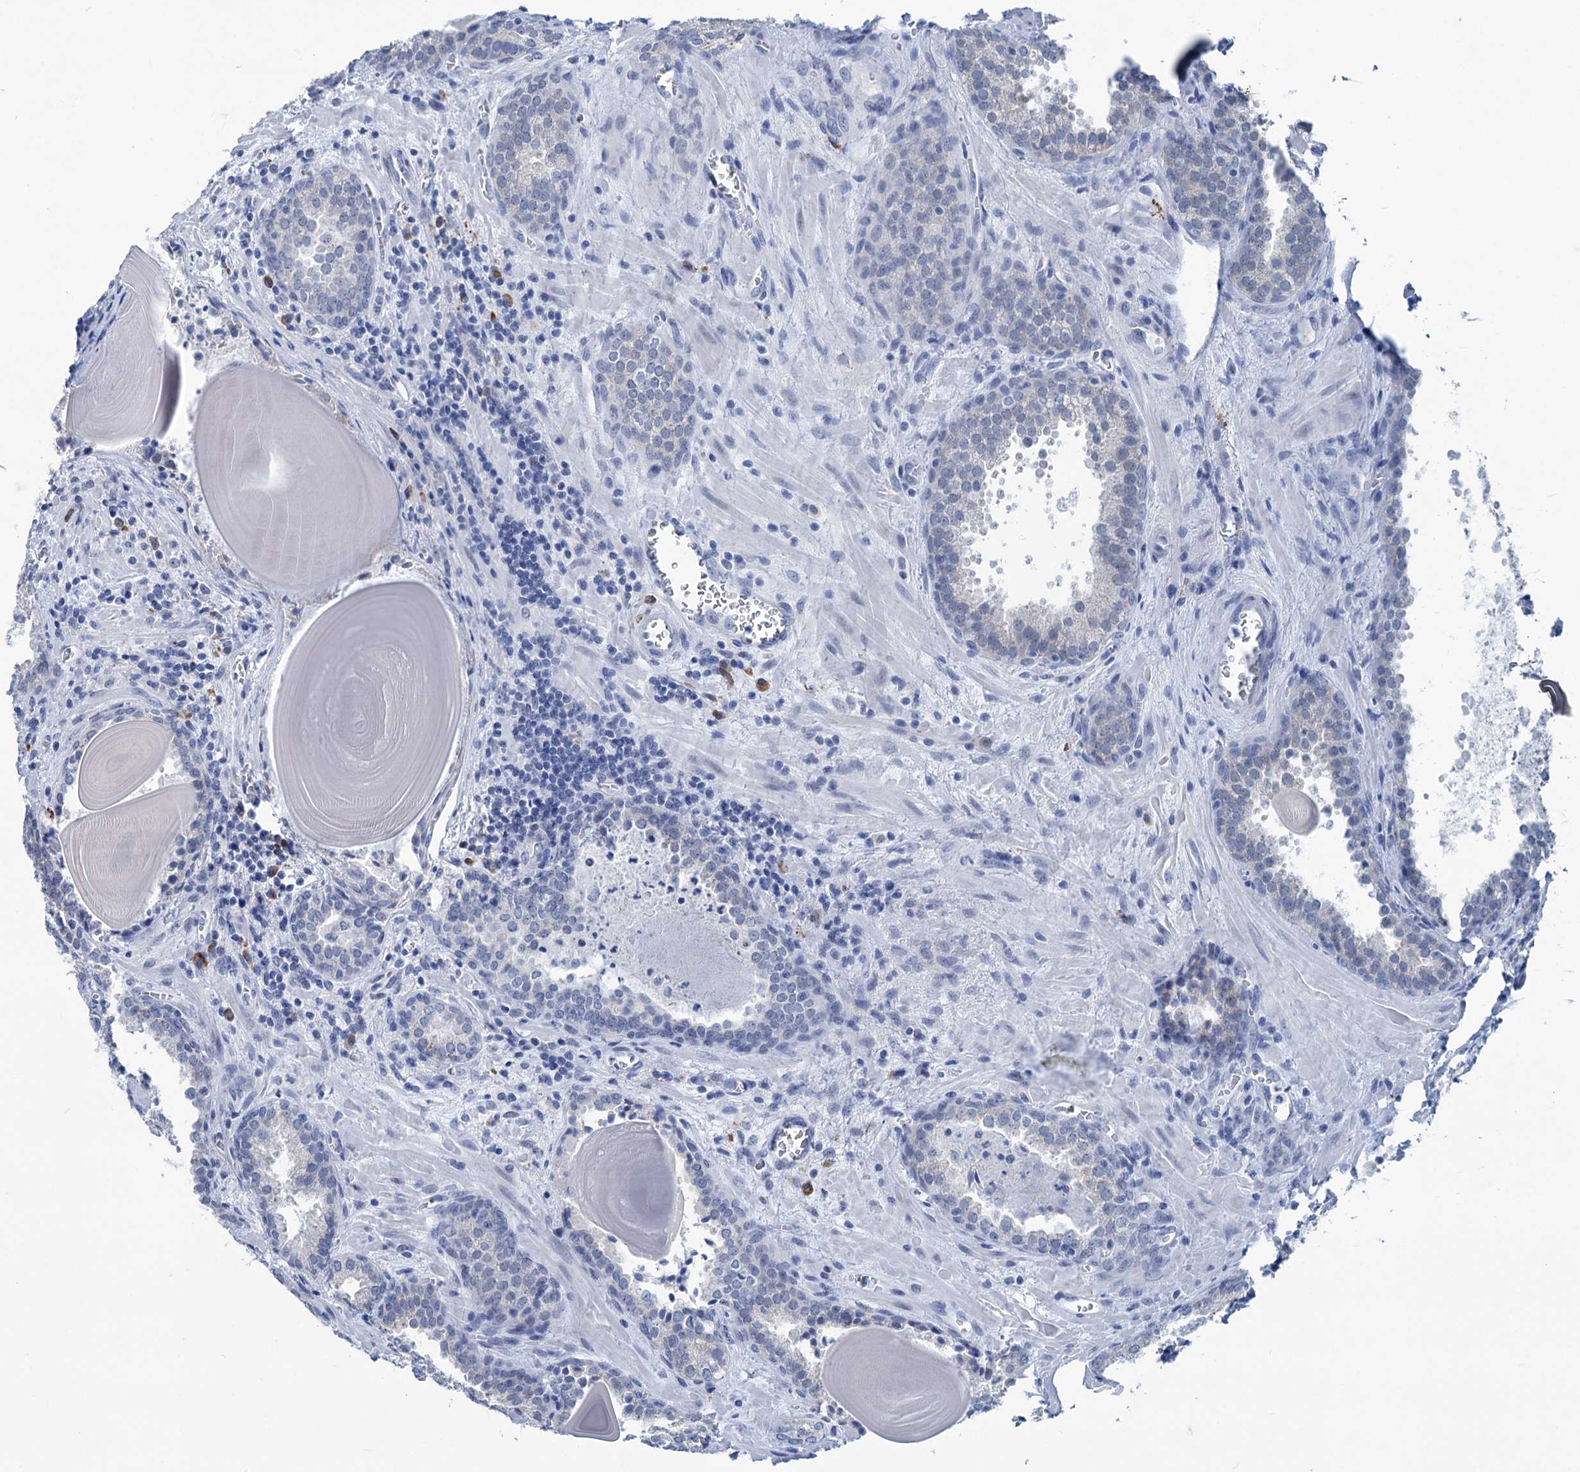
{"staining": {"intensity": "negative", "quantity": "none", "location": "none"}, "tissue": "prostate cancer", "cell_type": "Tumor cells", "image_type": "cancer", "snomed": [{"axis": "morphology", "description": "Adenocarcinoma, High grade"}, {"axis": "topography", "description": "Prostate"}], "caption": "The photomicrograph demonstrates no staining of tumor cells in prostate high-grade adenocarcinoma.", "gene": "NEU3", "patient": {"sex": "male", "age": 66}}